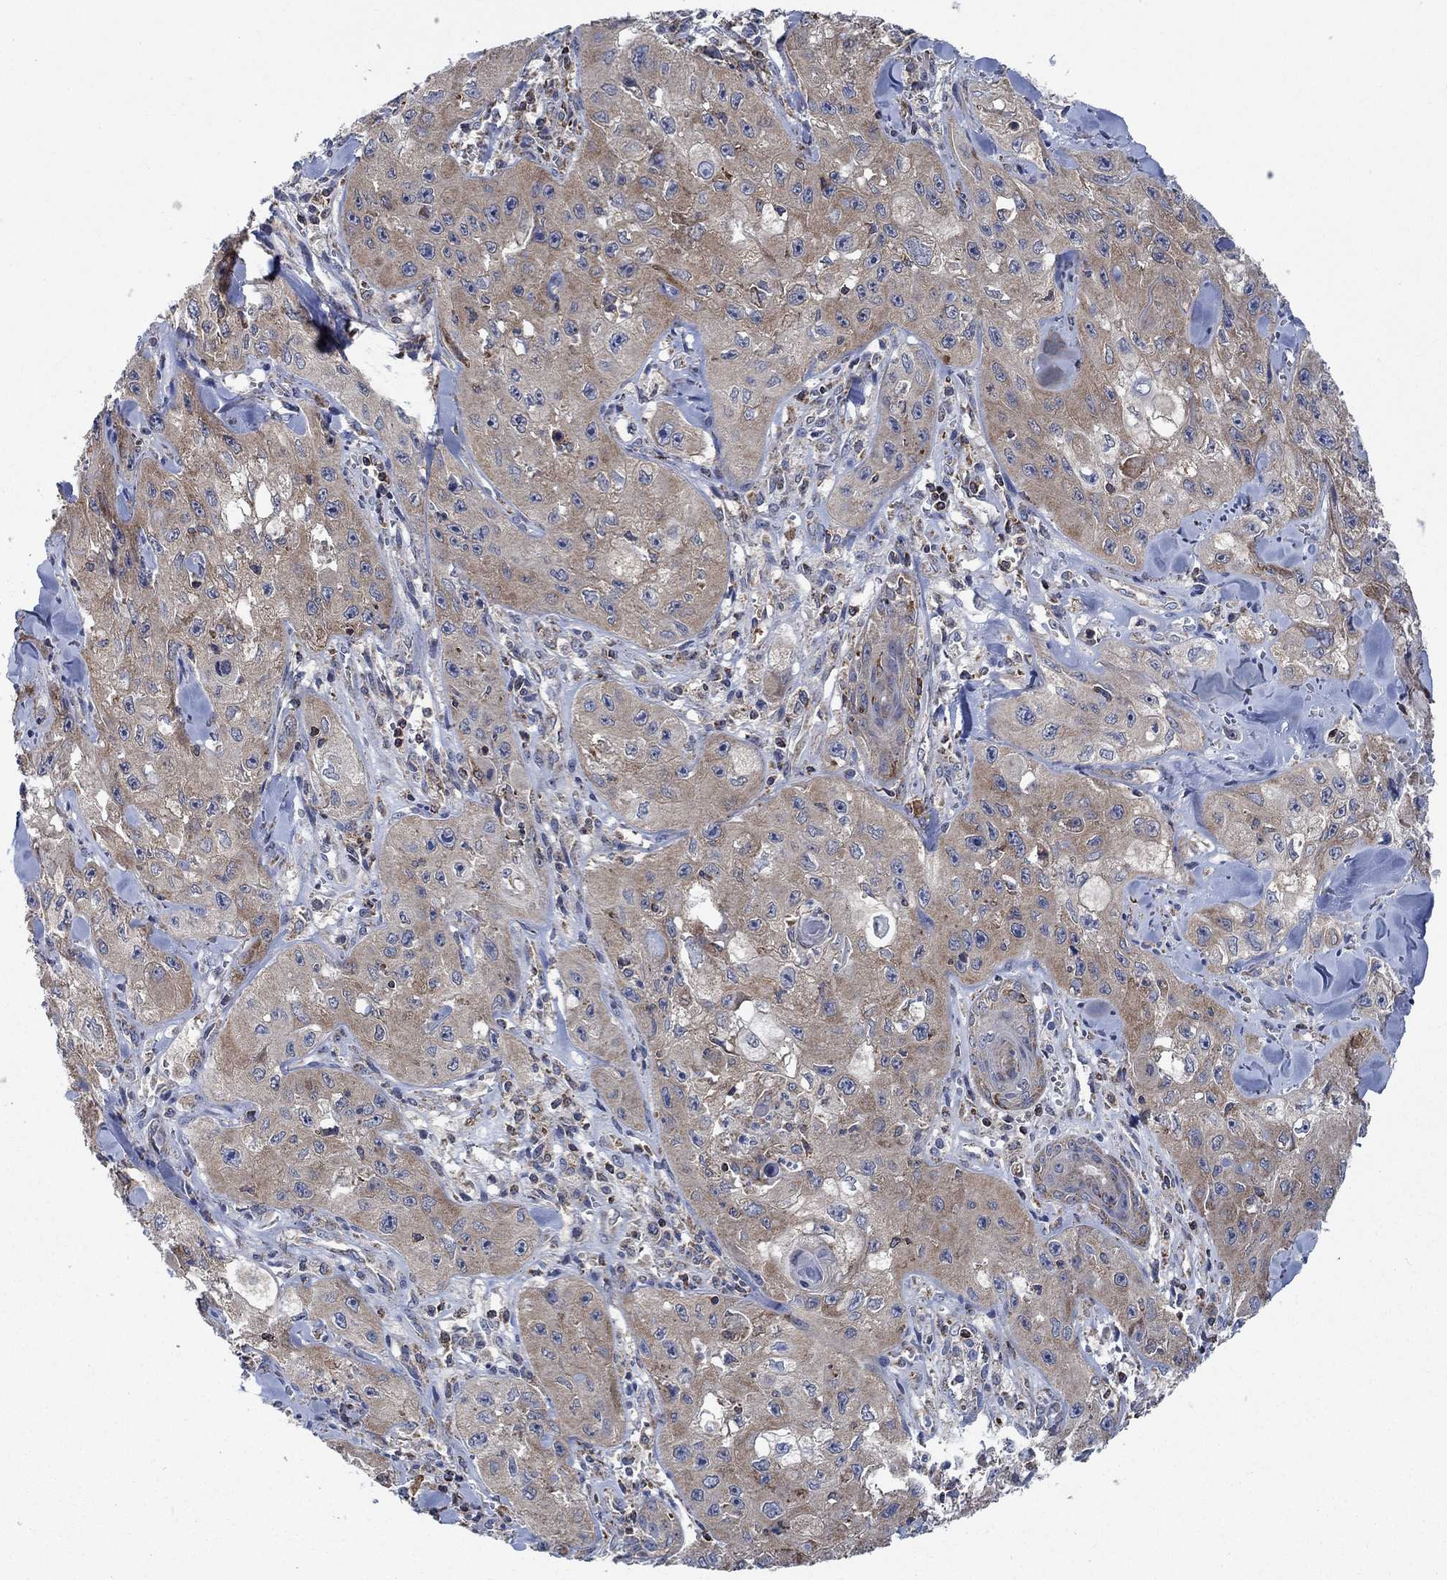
{"staining": {"intensity": "weak", "quantity": ">75%", "location": "cytoplasmic/membranous"}, "tissue": "skin cancer", "cell_type": "Tumor cells", "image_type": "cancer", "snomed": [{"axis": "morphology", "description": "Squamous cell carcinoma, NOS"}, {"axis": "topography", "description": "Skin"}, {"axis": "topography", "description": "Subcutis"}], "caption": "Skin cancer (squamous cell carcinoma) stained with immunohistochemistry (IHC) exhibits weak cytoplasmic/membranous positivity in approximately >75% of tumor cells. (DAB IHC with brightfield microscopy, high magnification).", "gene": "STXBP6", "patient": {"sex": "male", "age": 73}}